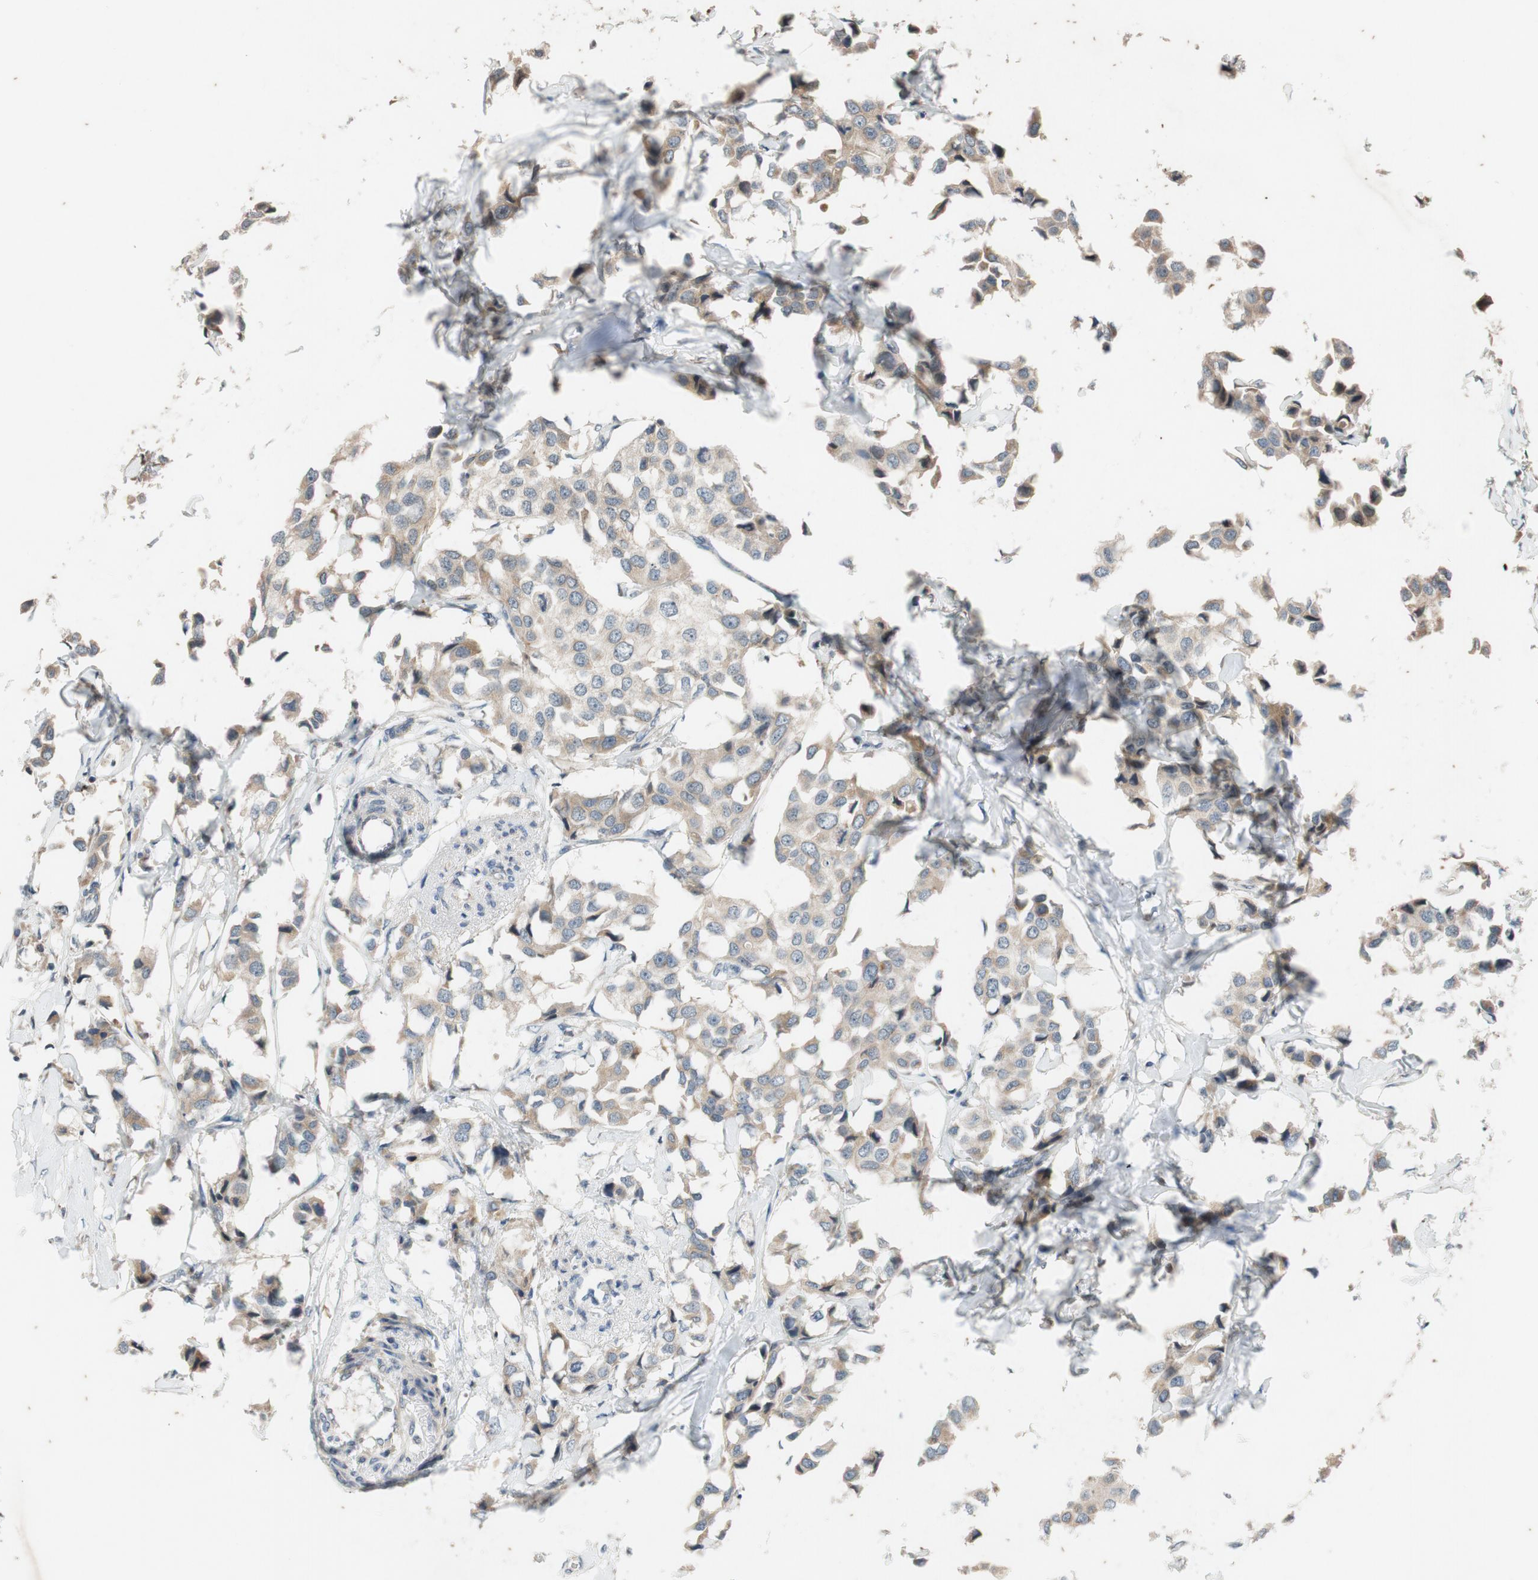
{"staining": {"intensity": "moderate", "quantity": ">75%", "location": "cytoplasmic/membranous"}, "tissue": "breast cancer", "cell_type": "Tumor cells", "image_type": "cancer", "snomed": [{"axis": "morphology", "description": "Duct carcinoma"}, {"axis": "topography", "description": "Breast"}], "caption": "Immunohistochemistry (IHC) image of neoplastic tissue: breast cancer (invasive ductal carcinoma) stained using immunohistochemistry reveals medium levels of moderate protein expression localized specifically in the cytoplasmic/membranous of tumor cells, appearing as a cytoplasmic/membranous brown color.", "gene": "ATP2C1", "patient": {"sex": "female", "age": 80}}